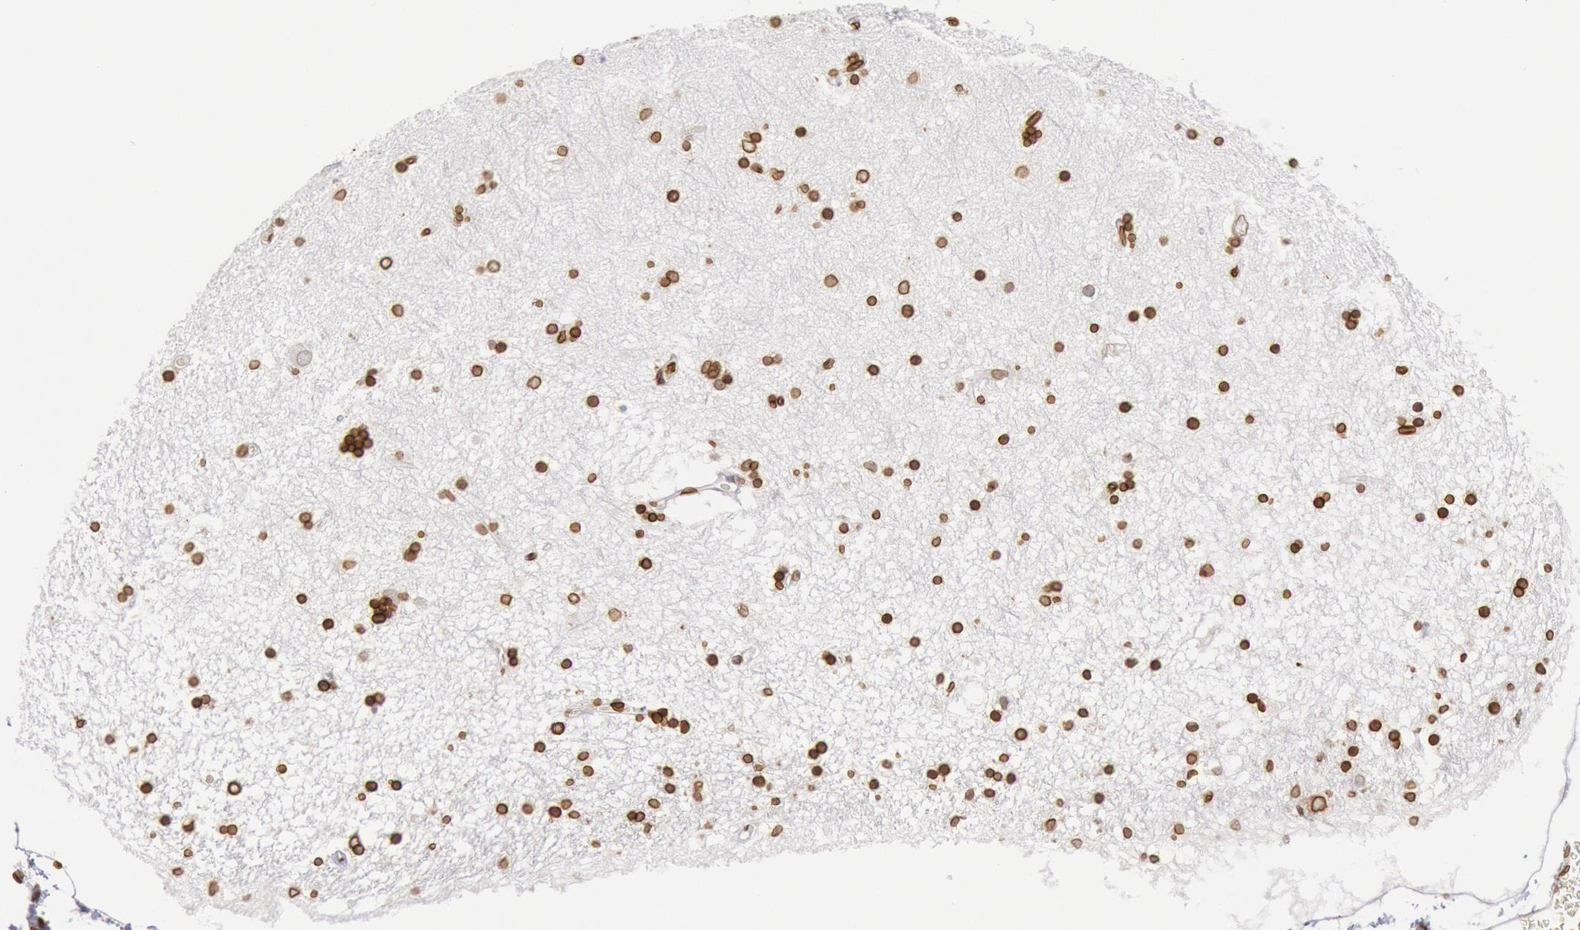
{"staining": {"intensity": "strong", "quantity": ">75%", "location": "nuclear"}, "tissue": "hippocampus", "cell_type": "Glial cells", "image_type": "normal", "snomed": [{"axis": "morphology", "description": "Normal tissue, NOS"}, {"axis": "topography", "description": "Hippocampus"}], "caption": "Hippocampus stained with a brown dye demonstrates strong nuclear positive staining in approximately >75% of glial cells.", "gene": "SUN2", "patient": {"sex": "female", "age": 54}}